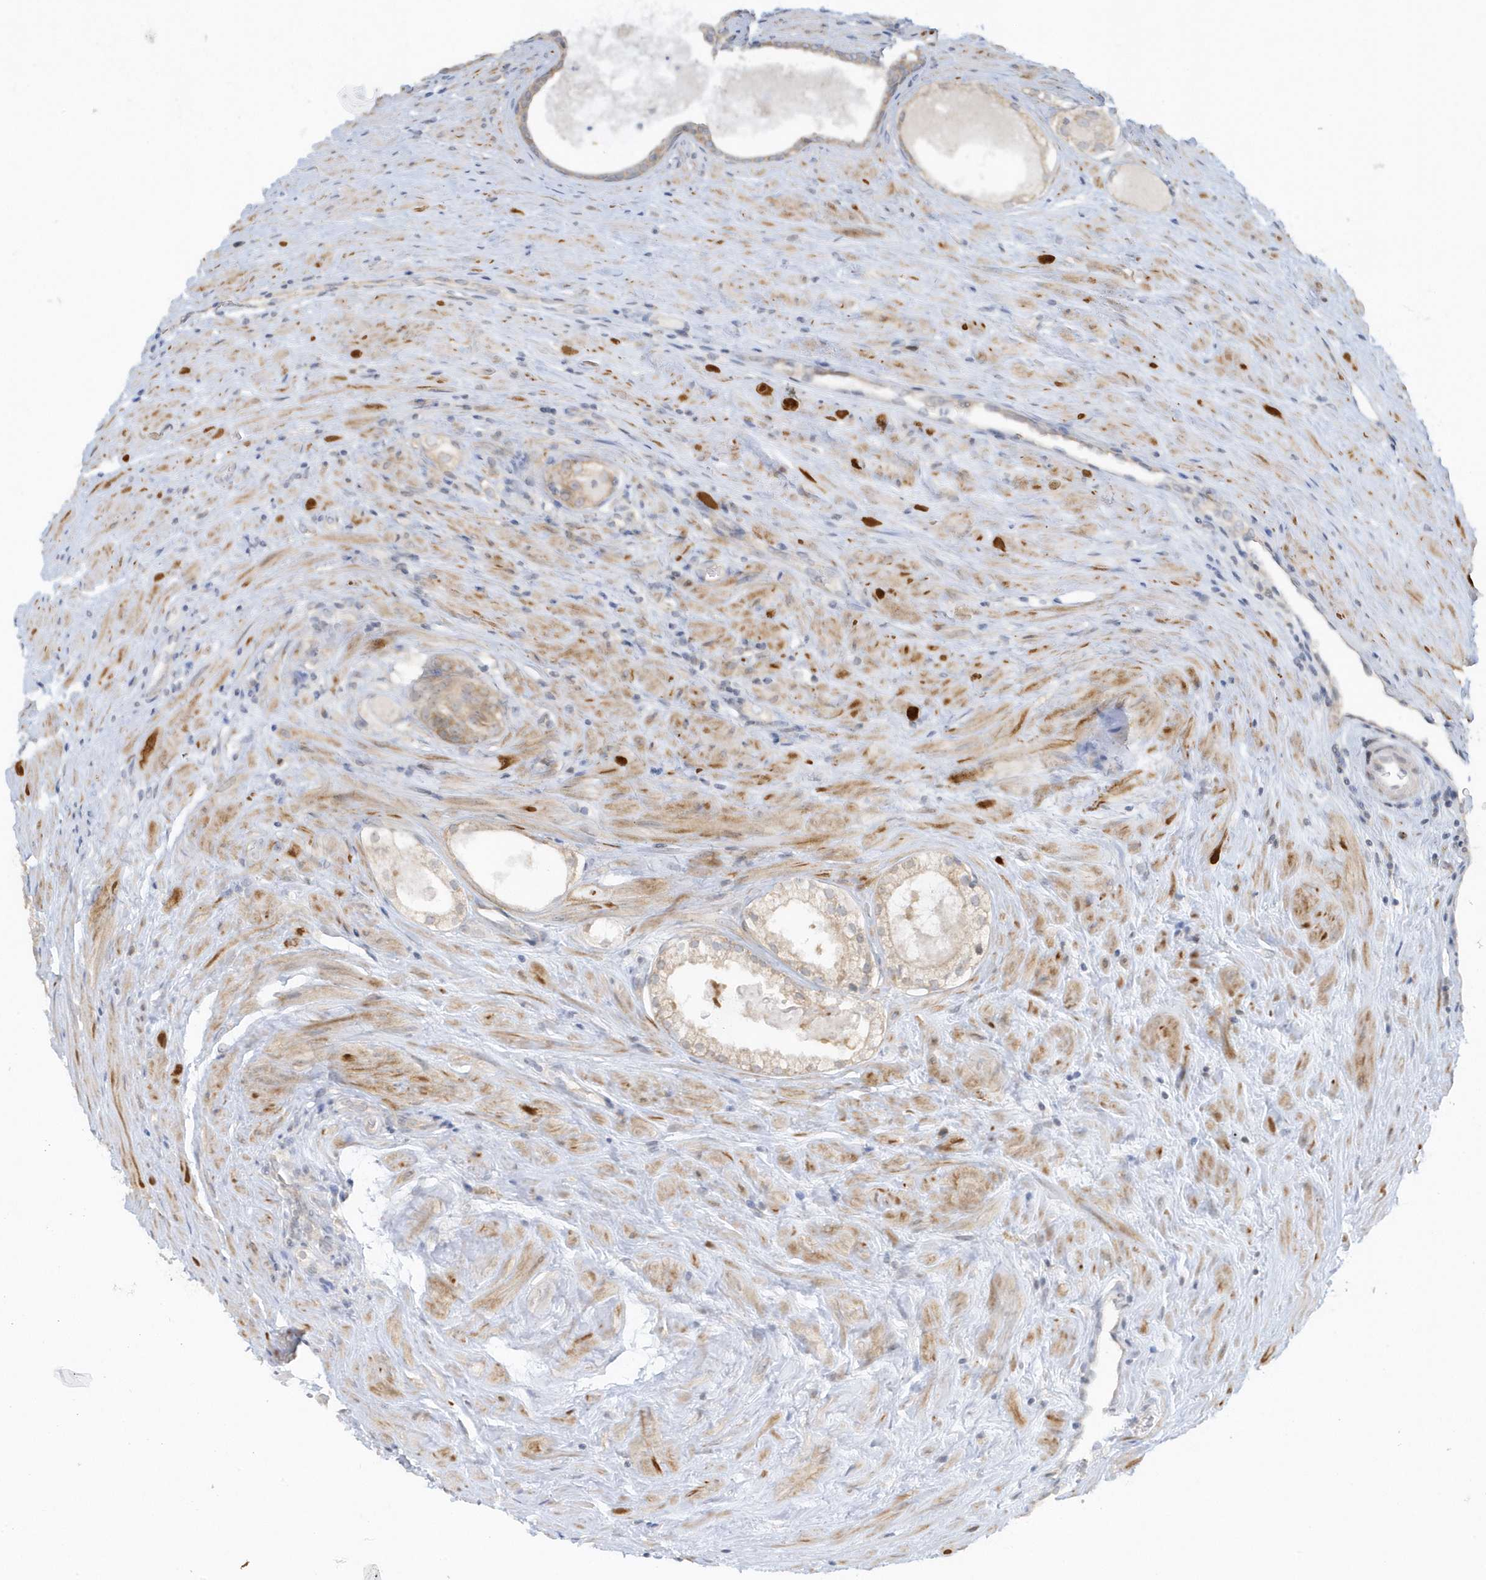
{"staining": {"intensity": "moderate", "quantity": "25%-75%", "location": "cytoplasmic/membranous"}, "tissue": "prostate cancer", "cell_type": "Tumor cells", "image_type": "cancer", "snomed": [{"axis": "morphology", "description": "Adenocarcinoma, High grade"}, {"axis": "topography", "description": "Prostate"}], "caption": "Protein positivity by immunohistochemistry exhibits moderate cytoplasmic/membranous staining in about 25%-75% of tumor cells in prostate cancer (high-grade adenocarcinoma). Using DAB (brown) and hematoxylin (blue) stains, captured at high magnification using brightfield microscopy.", "gene": "SCN3A", "patient": {"sex": "male", "age": 73}}